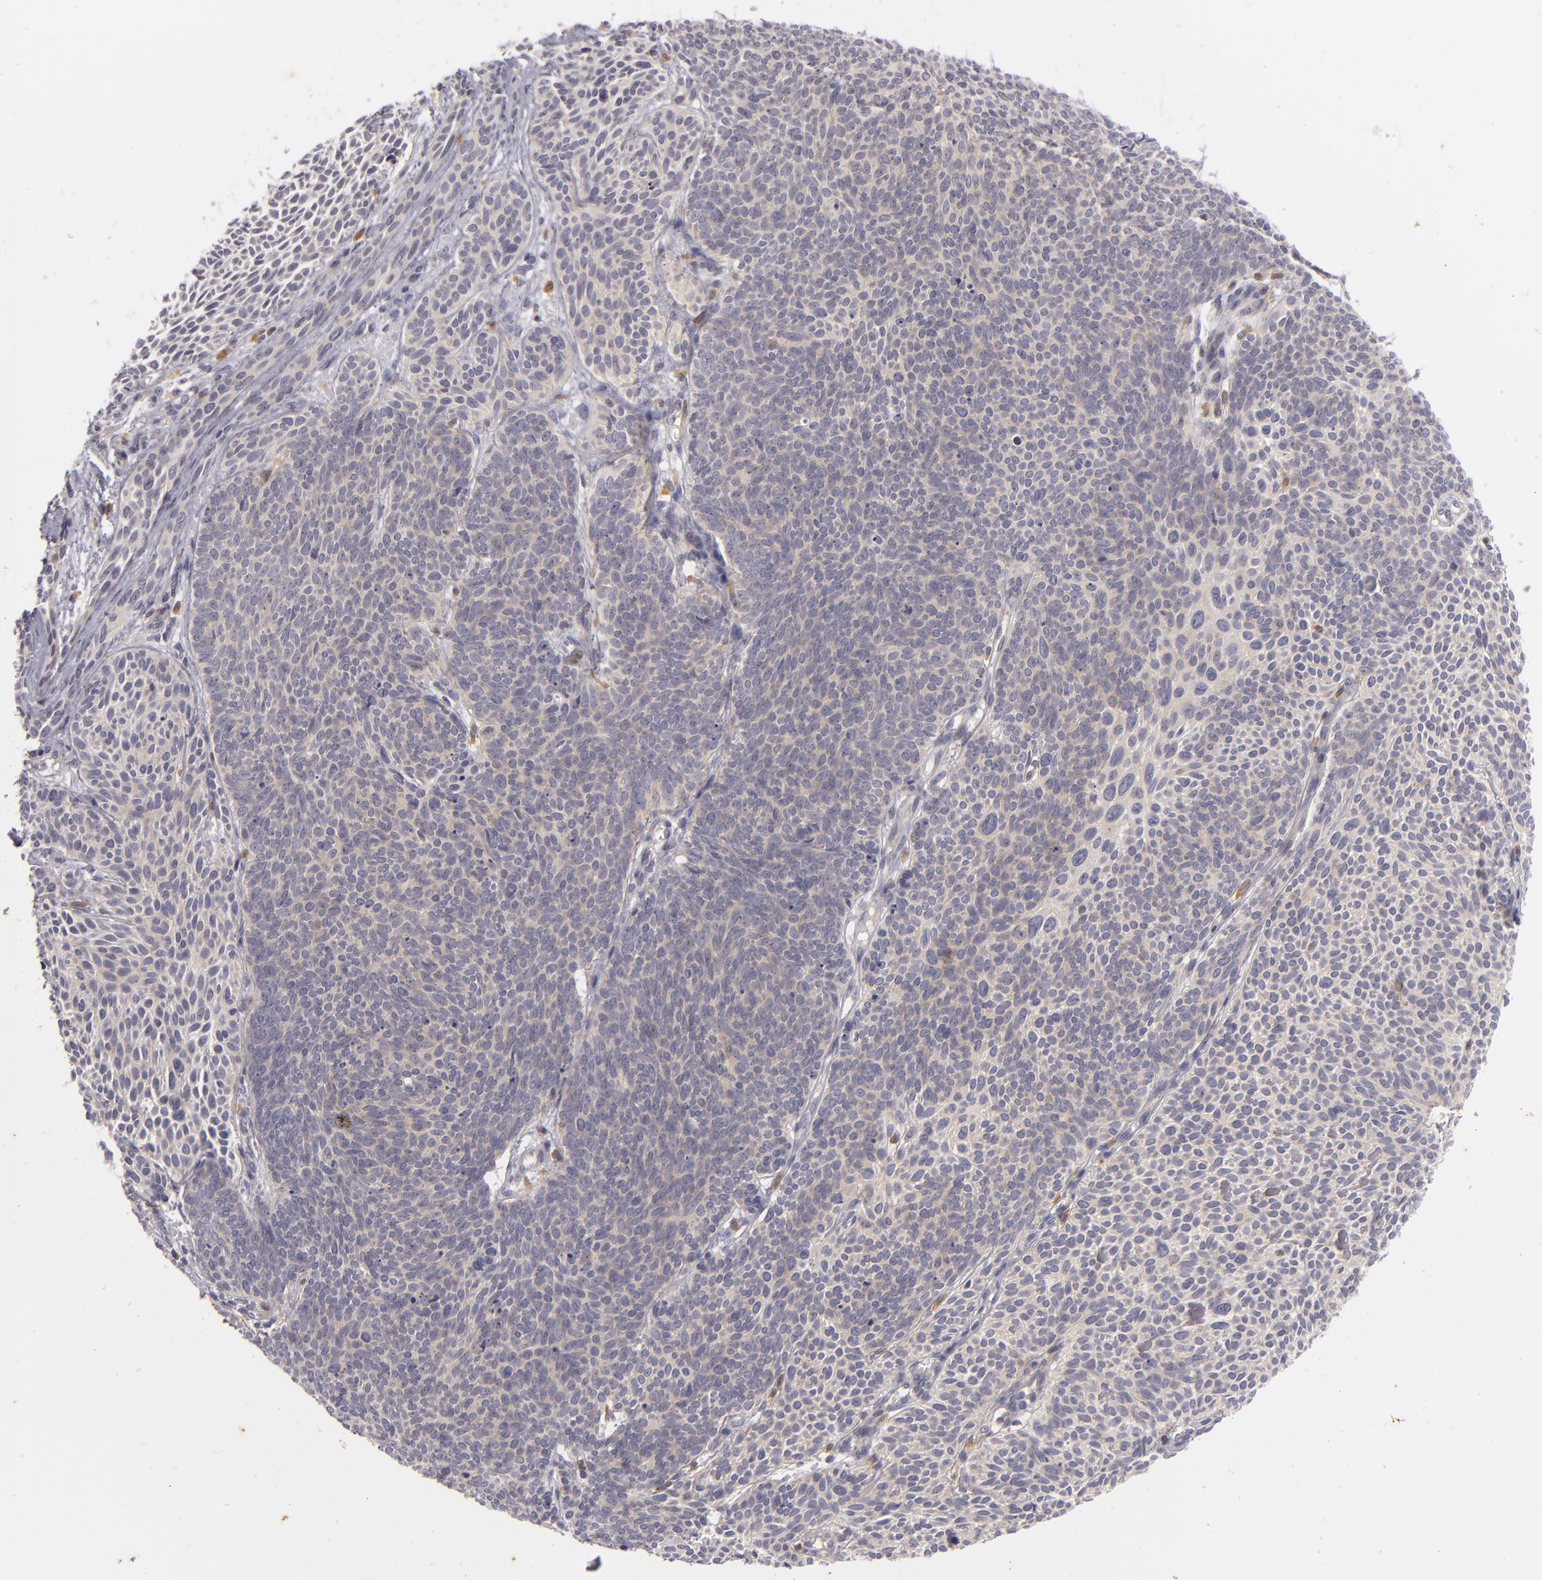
{"staining": {"intensity": "weak", "quantity": ">75%", "location": "cytoplasmic/membranous"}, "tissue": "skin cancer", "cell_type": "Tumor cells", "image_type": "cancer", "snomed": [{"axis": "morphology", "description": "Basal cell carcinoma"}, {"axis": "topography", "description": "Skin"}], "caption": "Skin basal cell carcinoma was stained to show a protein in brown. There is low levels of weak cytoplasmic/membranous positivity in approximately >75% of tumor cells. (brown staining indicates protein expression, while blue staining denotes nuclei).", "gene": "CD83", "patient": {"sex": "male", "age": 84}}